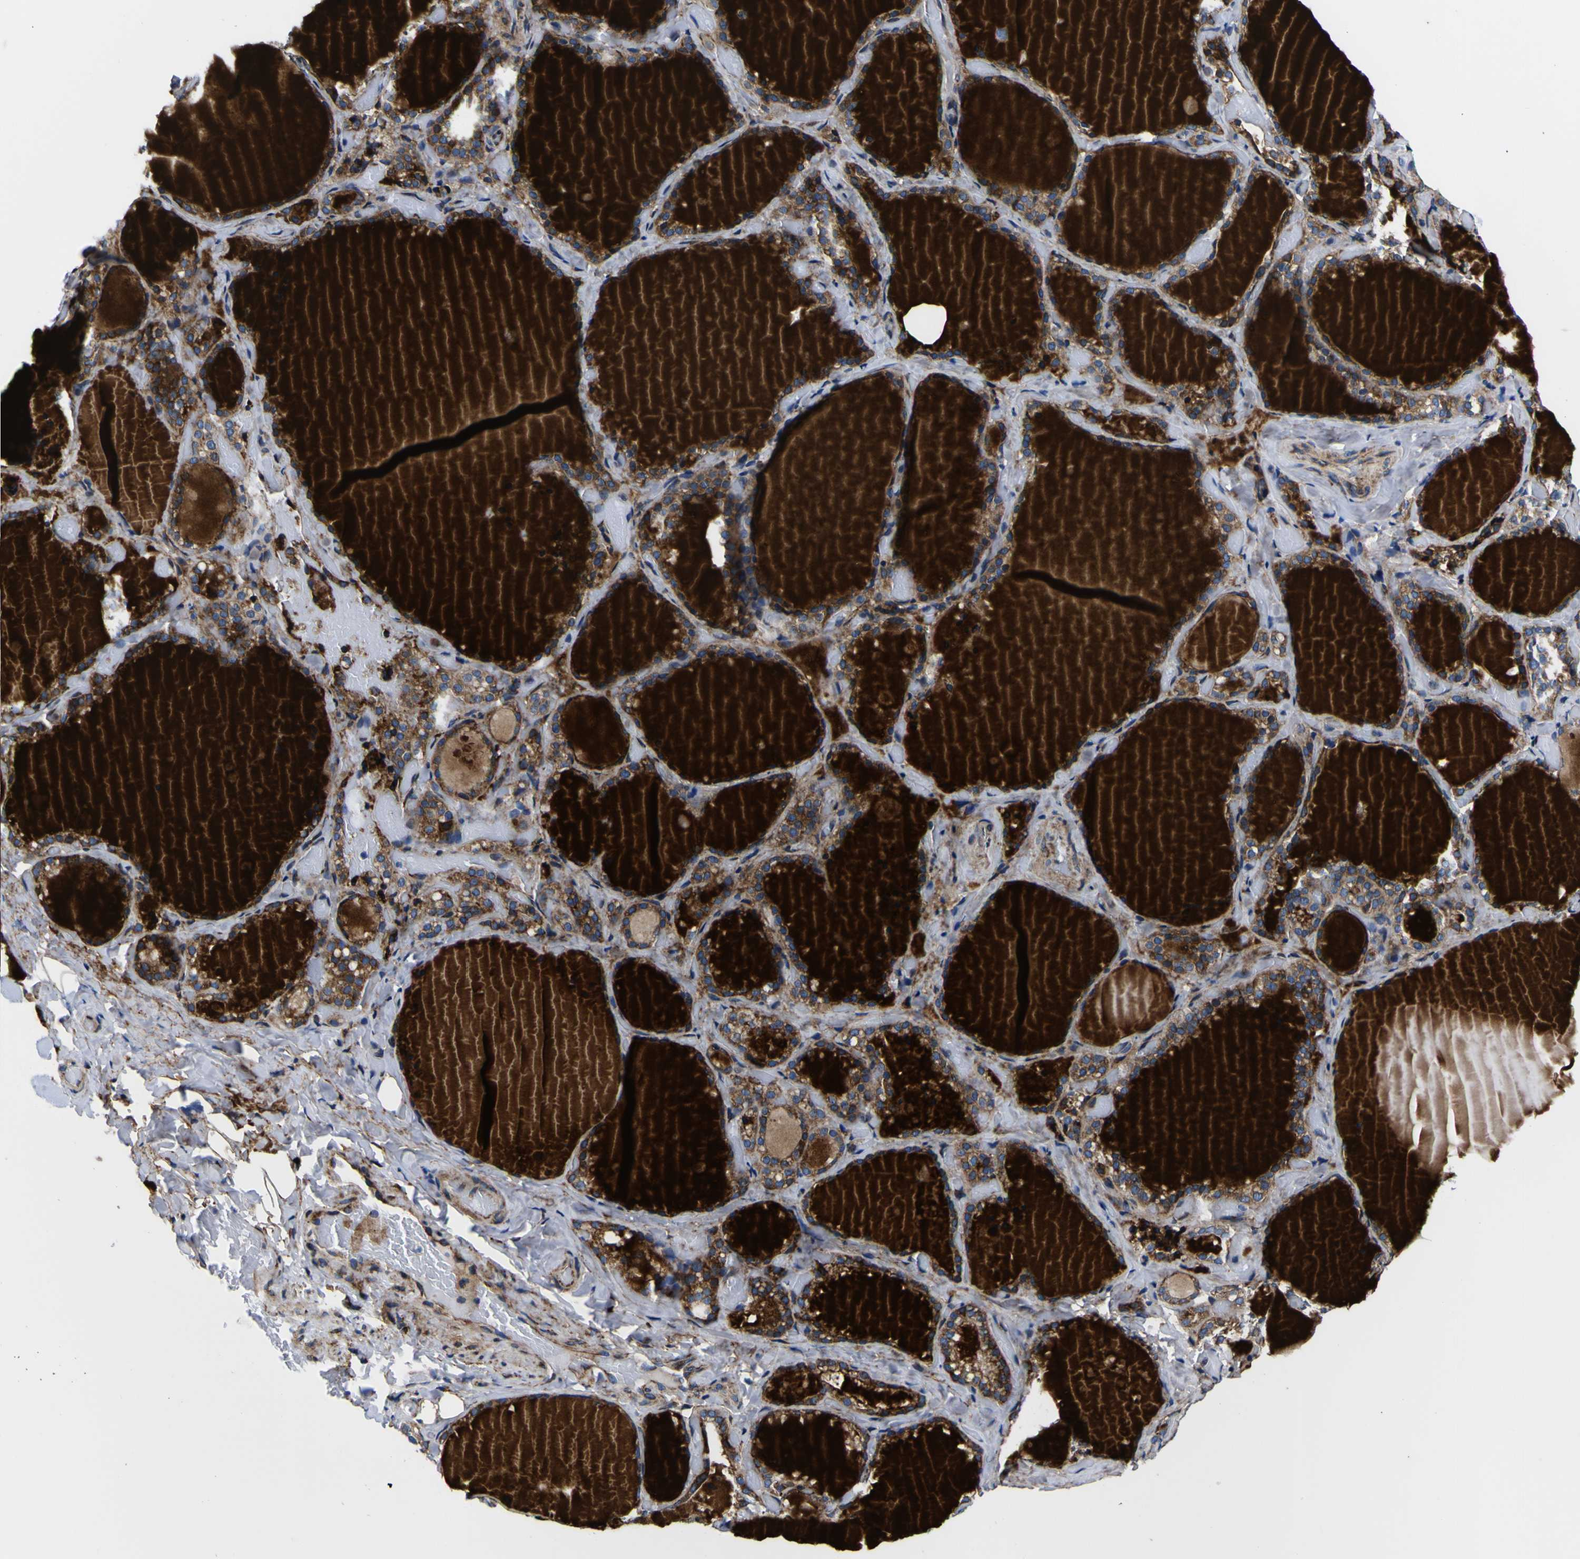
{"staining": {"intensity": "moderate", "quantity": ">75%", "location": "cytoplasmic/membranous"}, "tissue": "thyroid gland", "cell_type": "Glandular cells", "image_type": "normal", "snomed": [{"axis": "morphology", "description": "Normal tissue, NOS"}, {"axis": "topography", "description": "Thyroid gland"}], "caption": "Protein expression by immunohistochemistry displays moderate cytoplasmic/membranous staining in about >75% of glandular cells in unremarkable thyroid gland.", "gene": "SCD", "patient": {"sex": "female", "age": 44}}